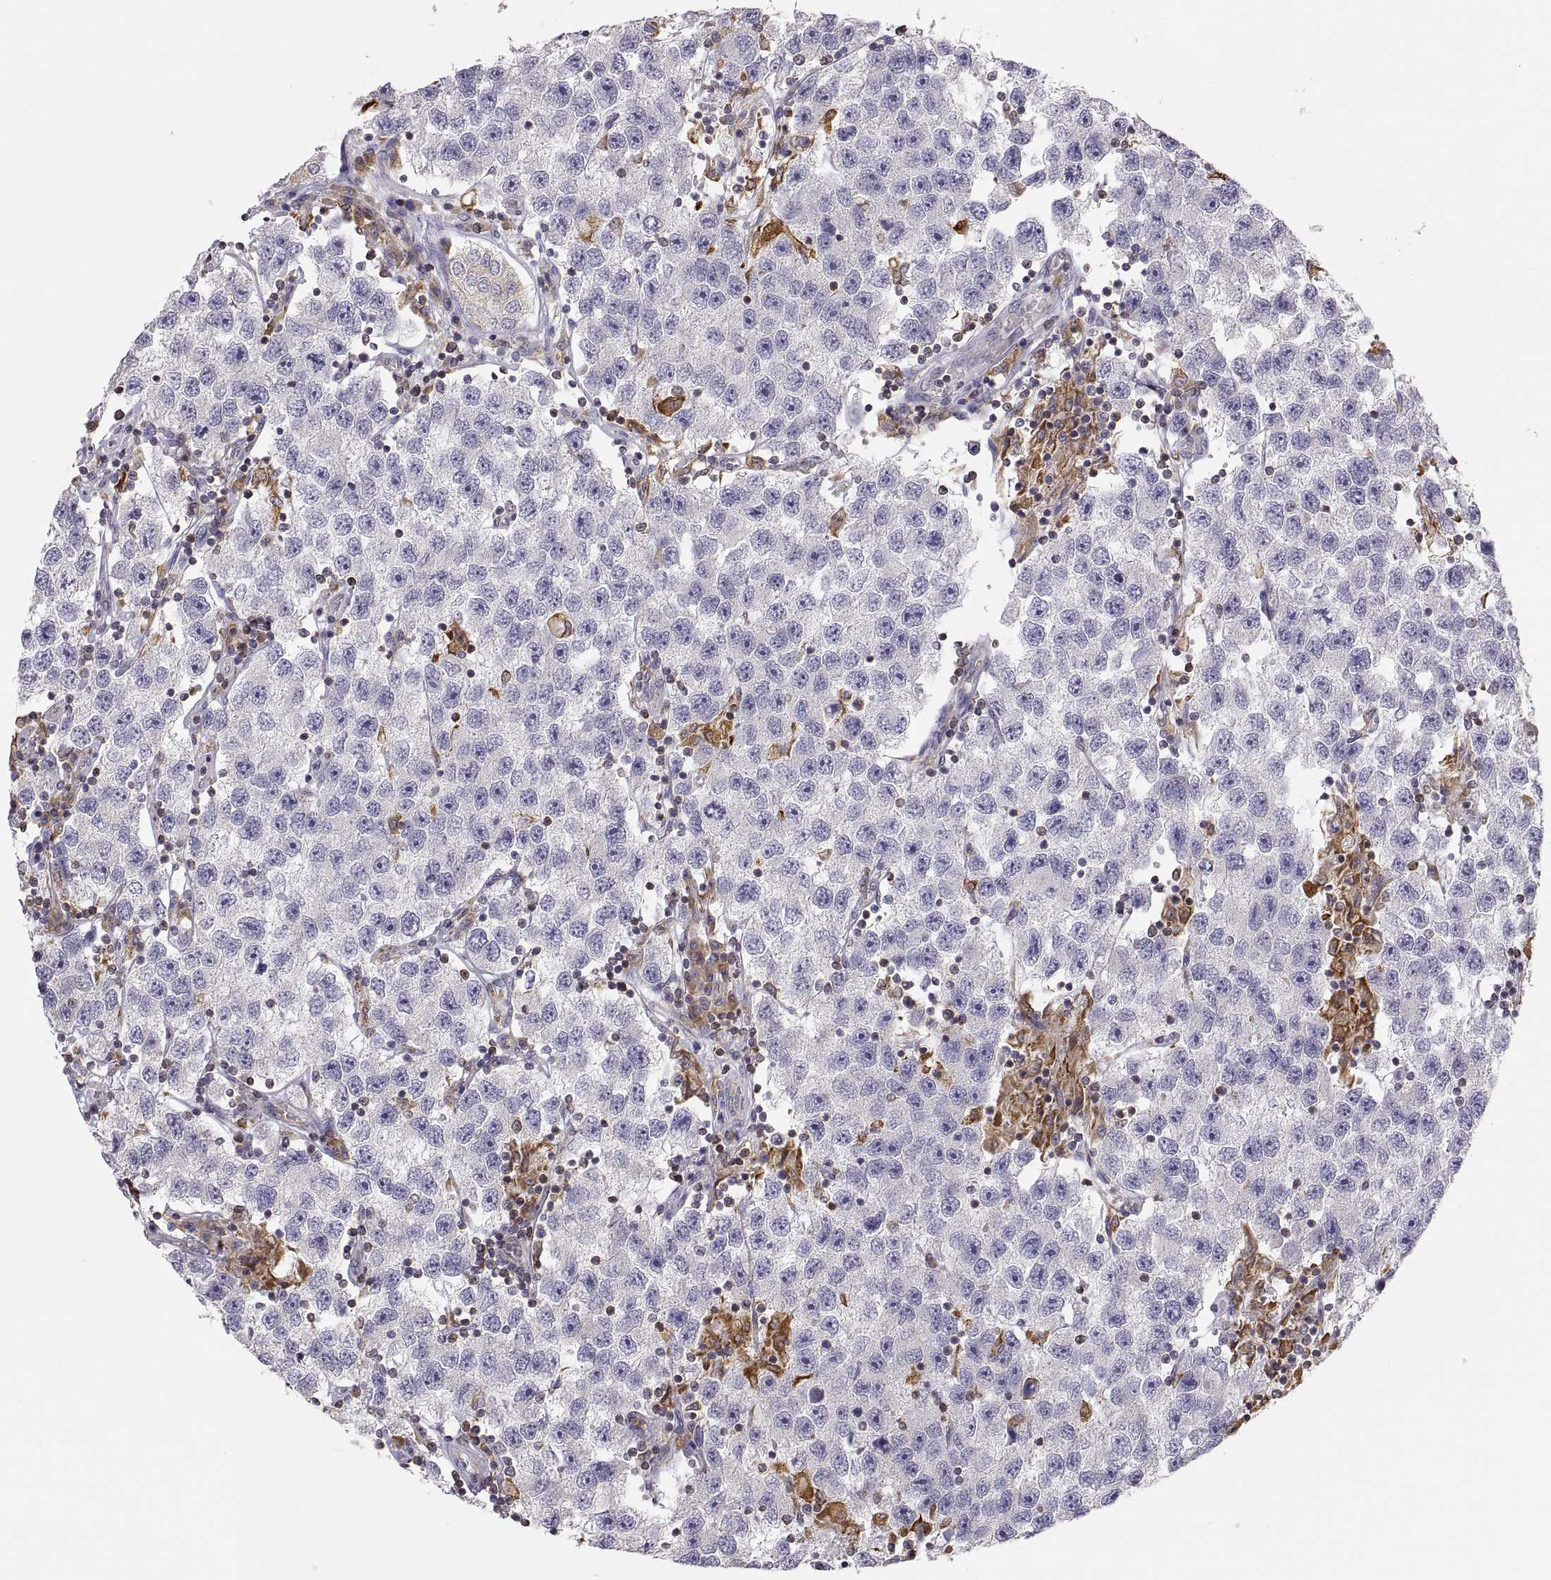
{"staining": {"intensity": "negative", "quantity": "none", "location": "none"}, "tissue": "testis cancer", "cell_type": "Tumor cells", "image_type": "cancer", "snomed": [{"axis": "morphology", "description": "Seminoma, NOS"}, {"axis": "topography", "description": "Testis"}], "caption": "Immunohistochemistry (IHC) of human testis seminoma shows no positivity in tumor cells. (Stains: DAB immunohistochemistry with hematoxylin counter stain, Microscopy: brightfield microscopy at high magnification).", "gene": "ERO1A", "patient": {"sex": "male", "age": 26}}